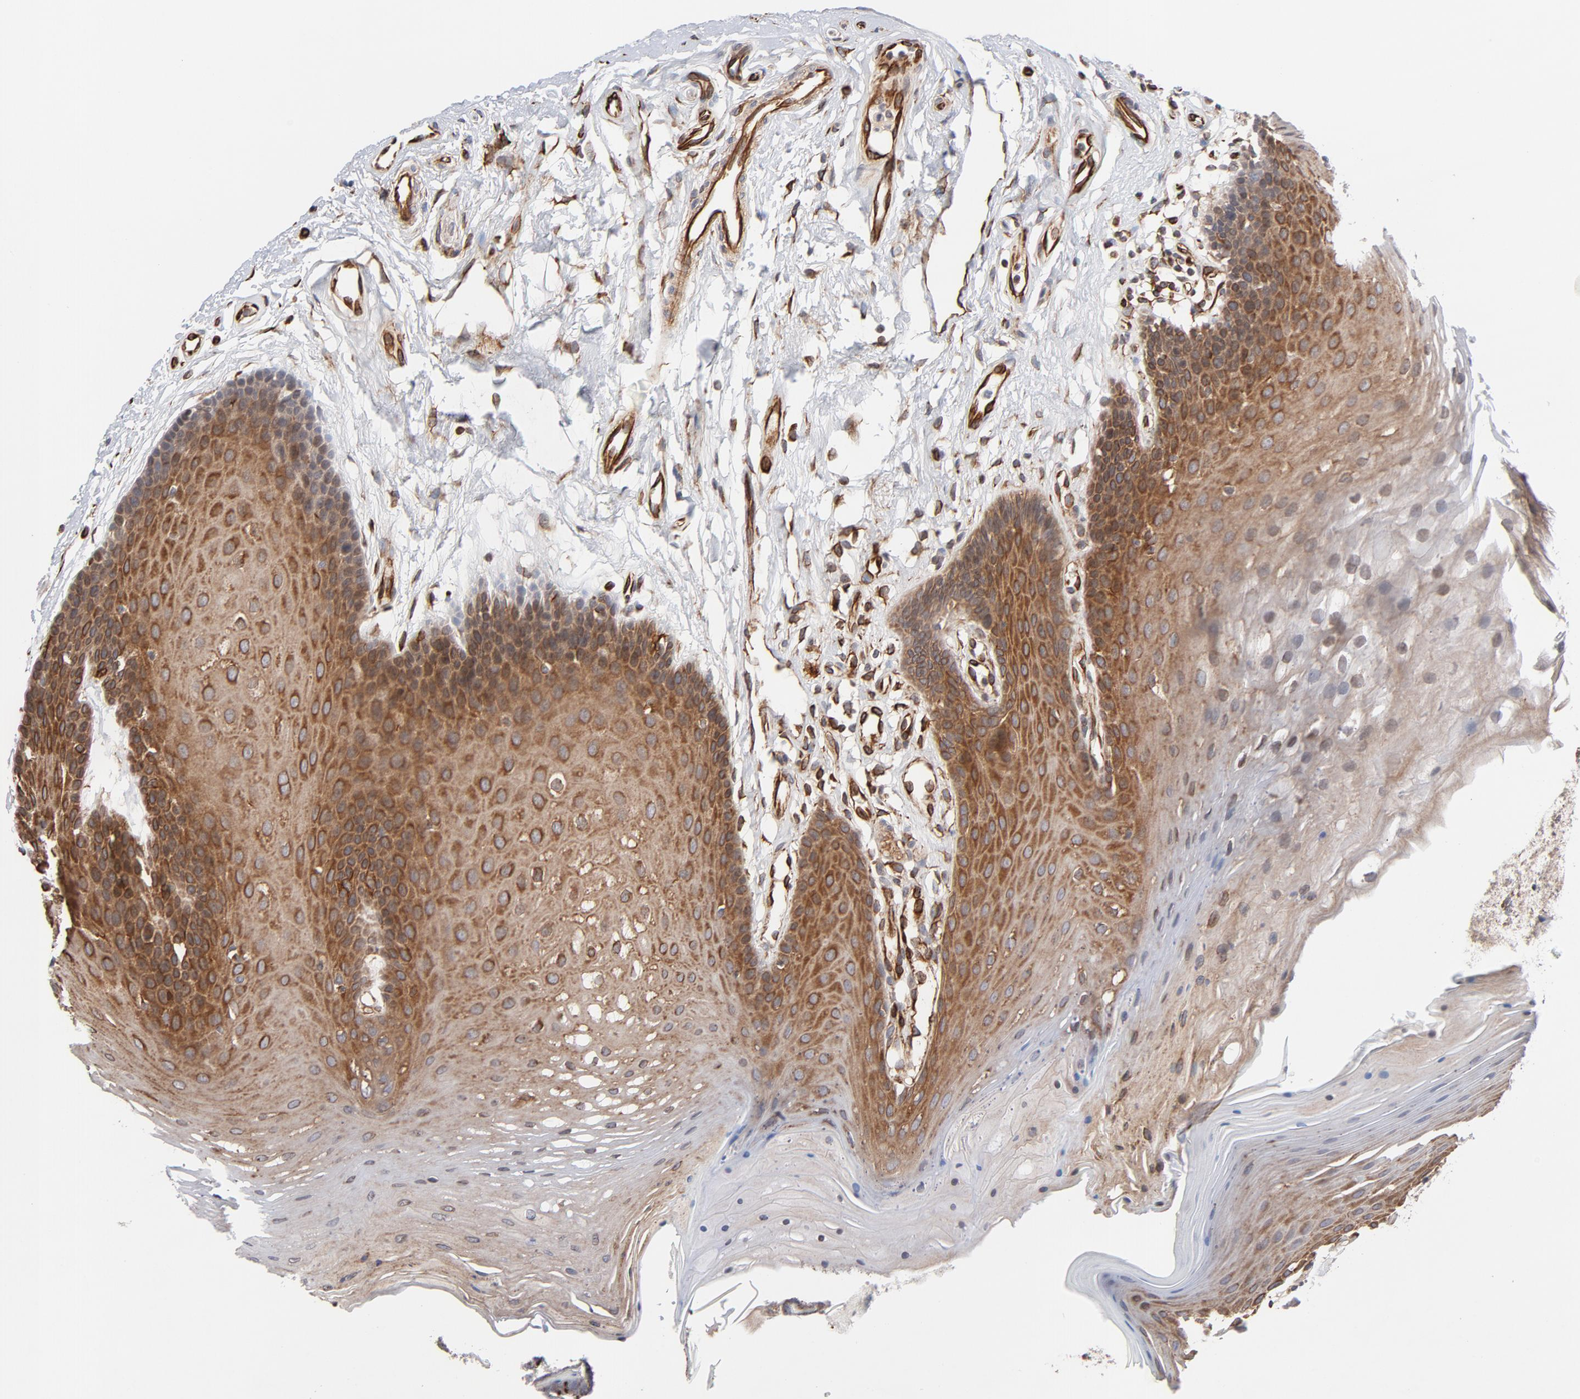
{"staining": {"intensity": "moderate", "quantity": ">75%", "location": "cytoplasmic/membranous"}, "tissue": "oral mucosa", "cell_type": "Squamous epithelial cells", "image_type": "normal", "snomed": [{"axis": "morphology", "description": "Normal tissue, NOS"}, {"axis": "topography", "description": "Oral tissue"}], "caption": "An immunohistochemistry (IHC) image of normal tissue is shown. Protein staining in brown highlights moderate cytoplasmic/membranous positivity in oral mucosa within squamous epithelial cells.", "gene": "DNAAF2", "patient": {"sex": "male", "age": 62}}